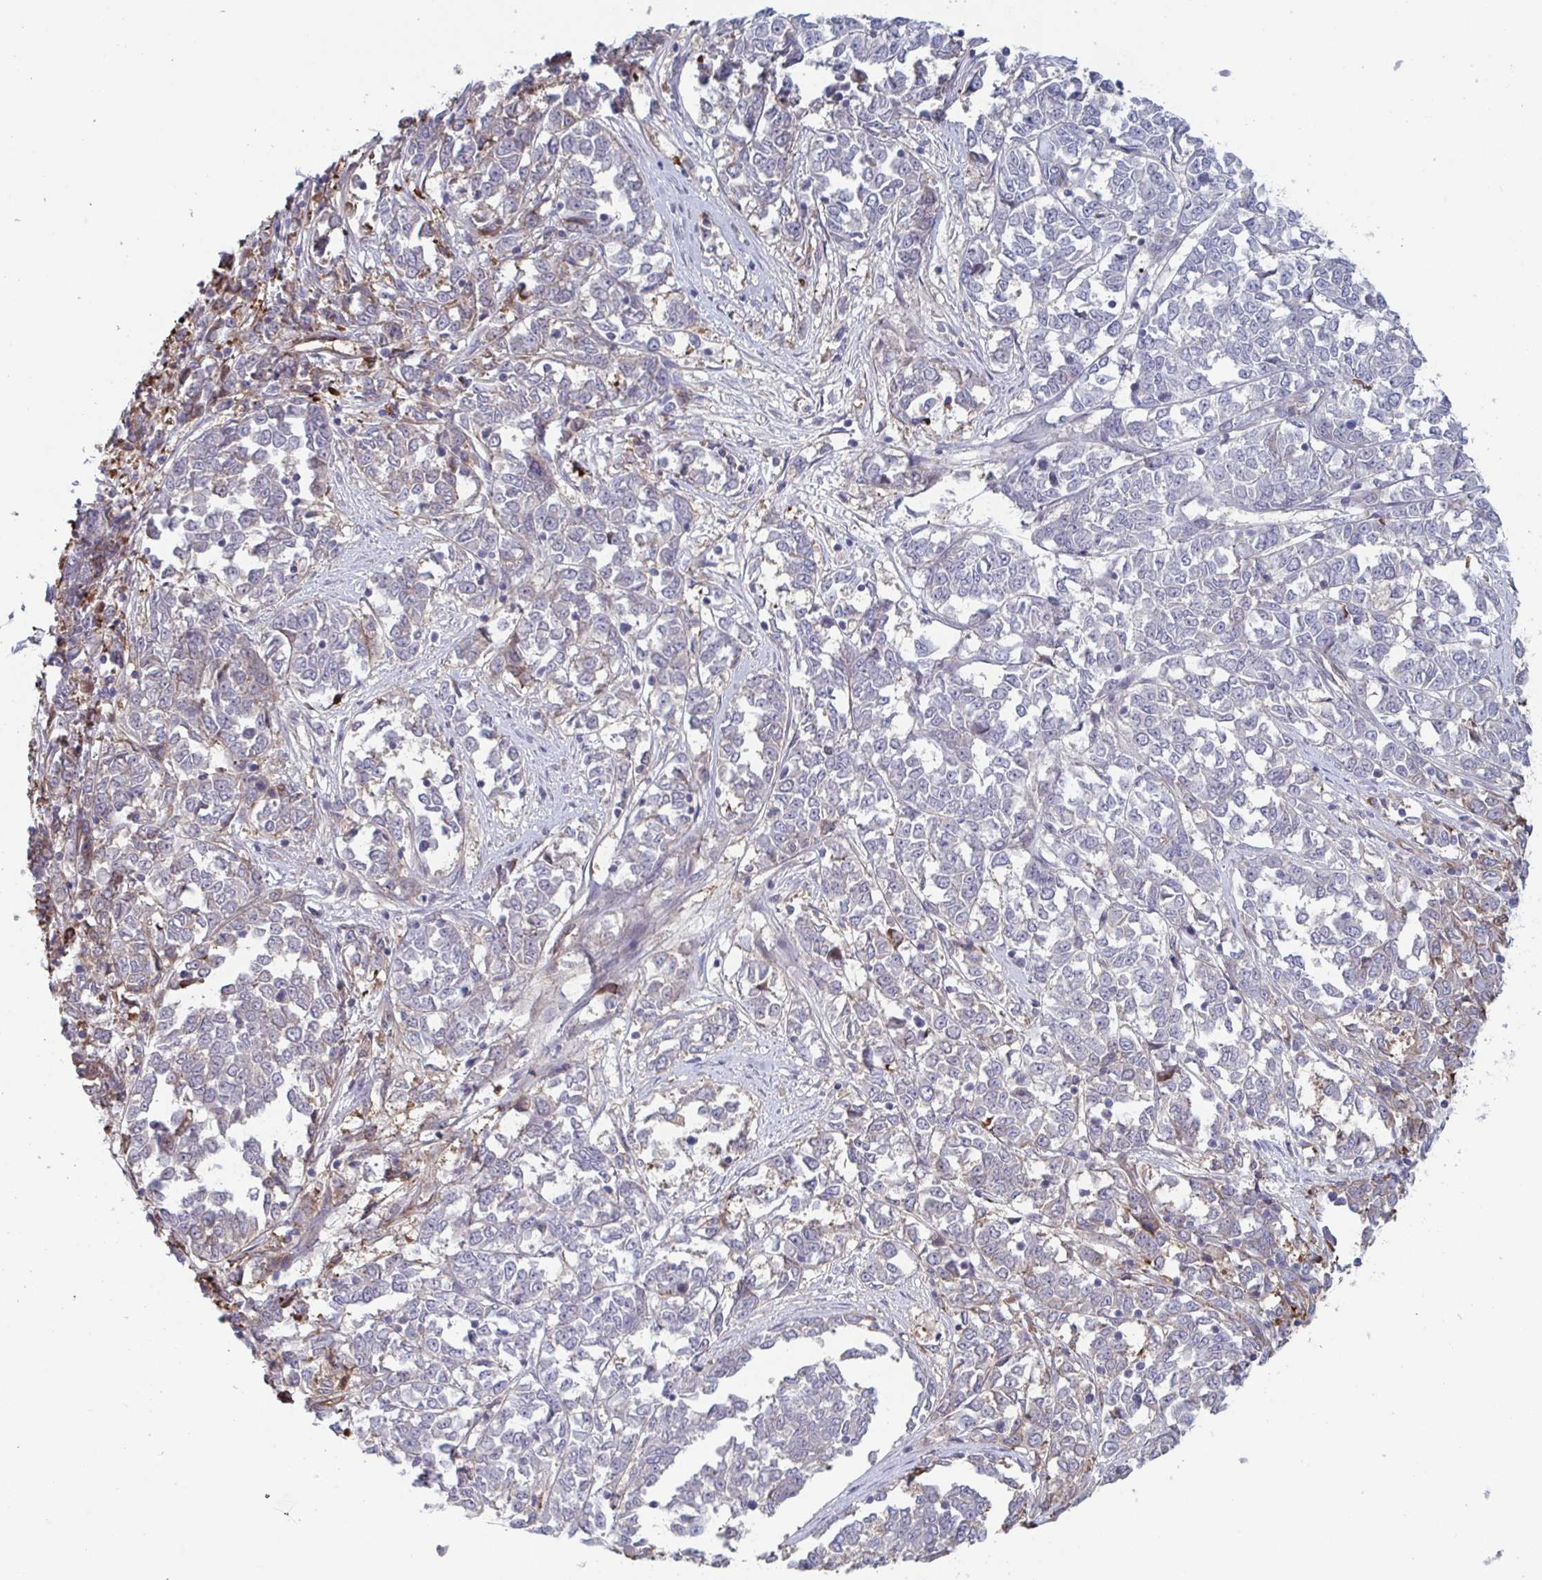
{"staining": {"intensity": "negative", "quantity": "none", "location": "none"}, "tissue": "melanoma", "cell_type": "Tumor cells", "image_type": "cancer", "snomed": [{"axis": "morphology", "description": "Malignant melanoma, NOS"}, {"axis": "topography", "description": "Skin"}], "caption": "Melanoma stained for a protein using immunohistochemistry (IHC) demonstrates no expression tumor cells.", "gene": "STK26", "patient": {"sex": "female", "age": 72}}